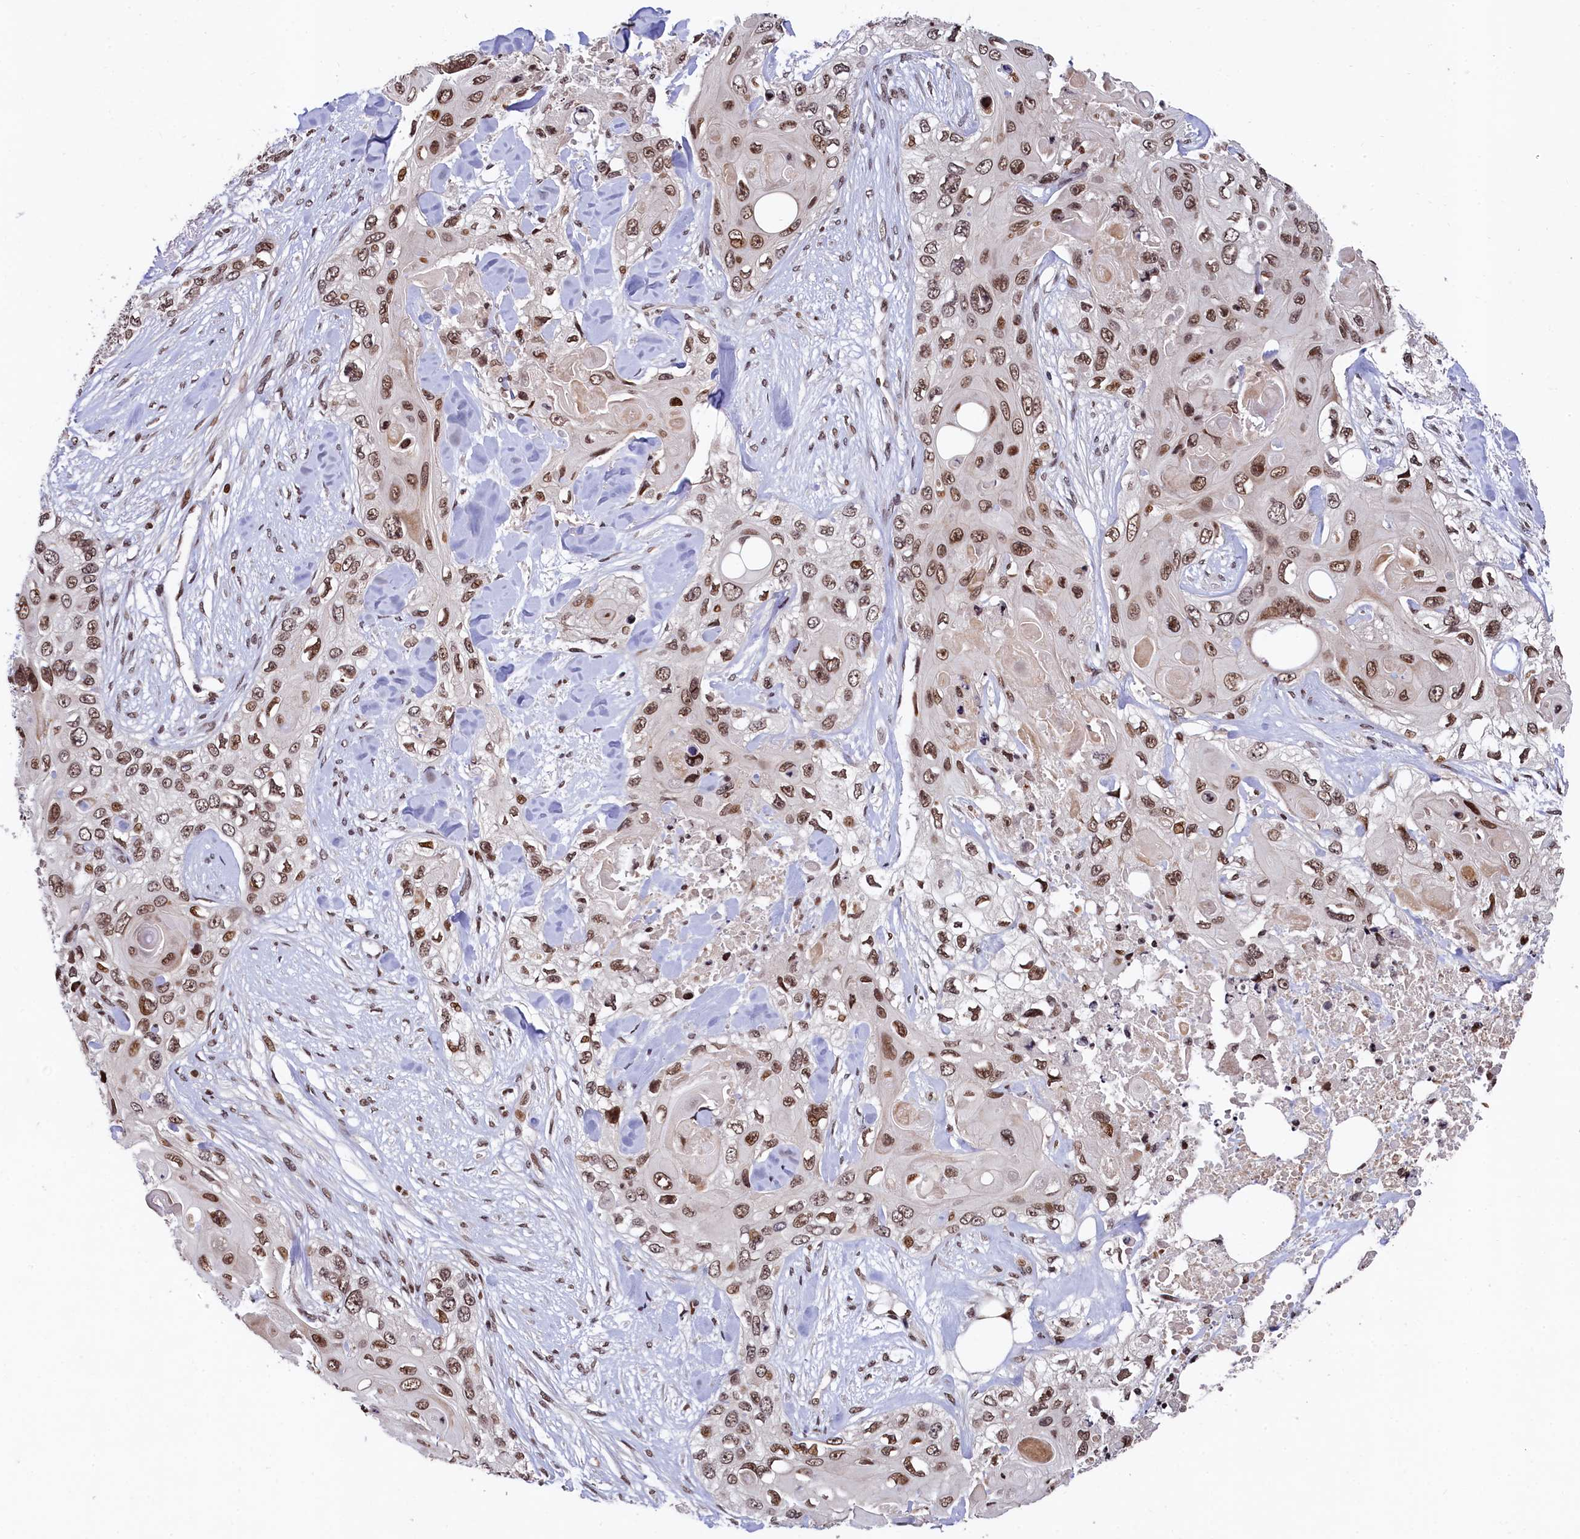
{"staining": {"intensity": "moderate", "quantity": ">75%", "location": "nuclear"}, "tissue": "skin cancer", "cell_type": "Tumor cells", "image_type": "cancer", "snomed": [{"axis": "morphology", "description": "Normal tissue, NOS"}, {"axis": "morphology", "description": "Squamous cell carcinoma, NOS"}, {"axis": "topography", "description": "Skin"}], "caption": "Immunohistochemical staining of skin cancer (squamous cell carcinoma) shows moderate nuclear protein positivity in about >75% of tumor cells.", "gene": "FAM217B", "patient": {"sex": "male", "age": 72}}